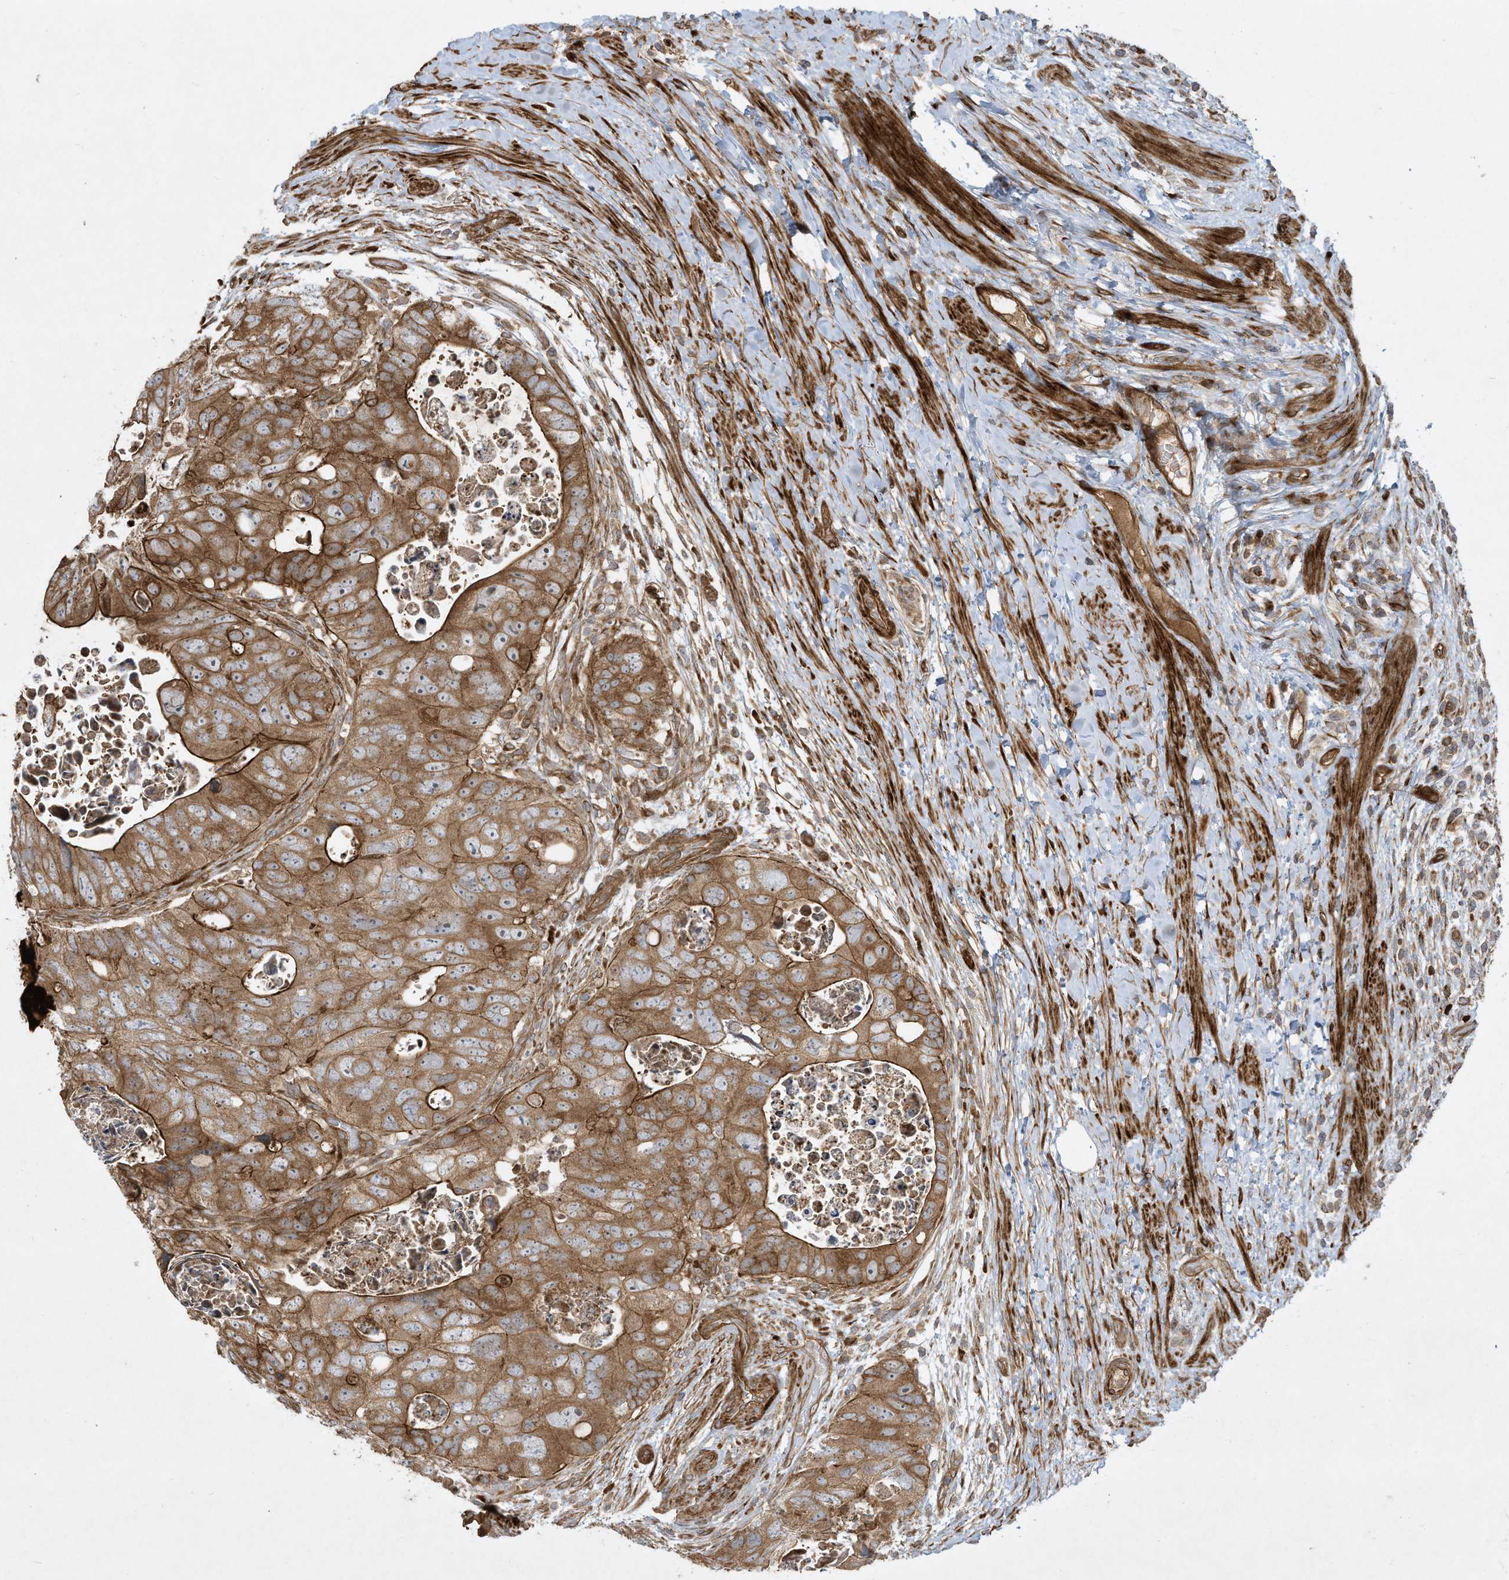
{"staining": {"intensity": "moderate", "quantity": ">75%", "location": "cytoplasmic/membranous"}, "tissue": "colorectal cancer", "cell_type": "Tumor cells", "image_type": "cancer", "snomed": [{"axis": "morphology", "description": "Adenocarcinoma, NOS"}, {"axis": "topography", "description": "Rectum"}], "caption": "A brown stain shows moderate cytoplasmic/membranous staining of a protein in colorectal cancer (adenocarcinoma) tumor cells.", "gene": "DDIT4", "patient": {"sex": "male", "age": 59}}